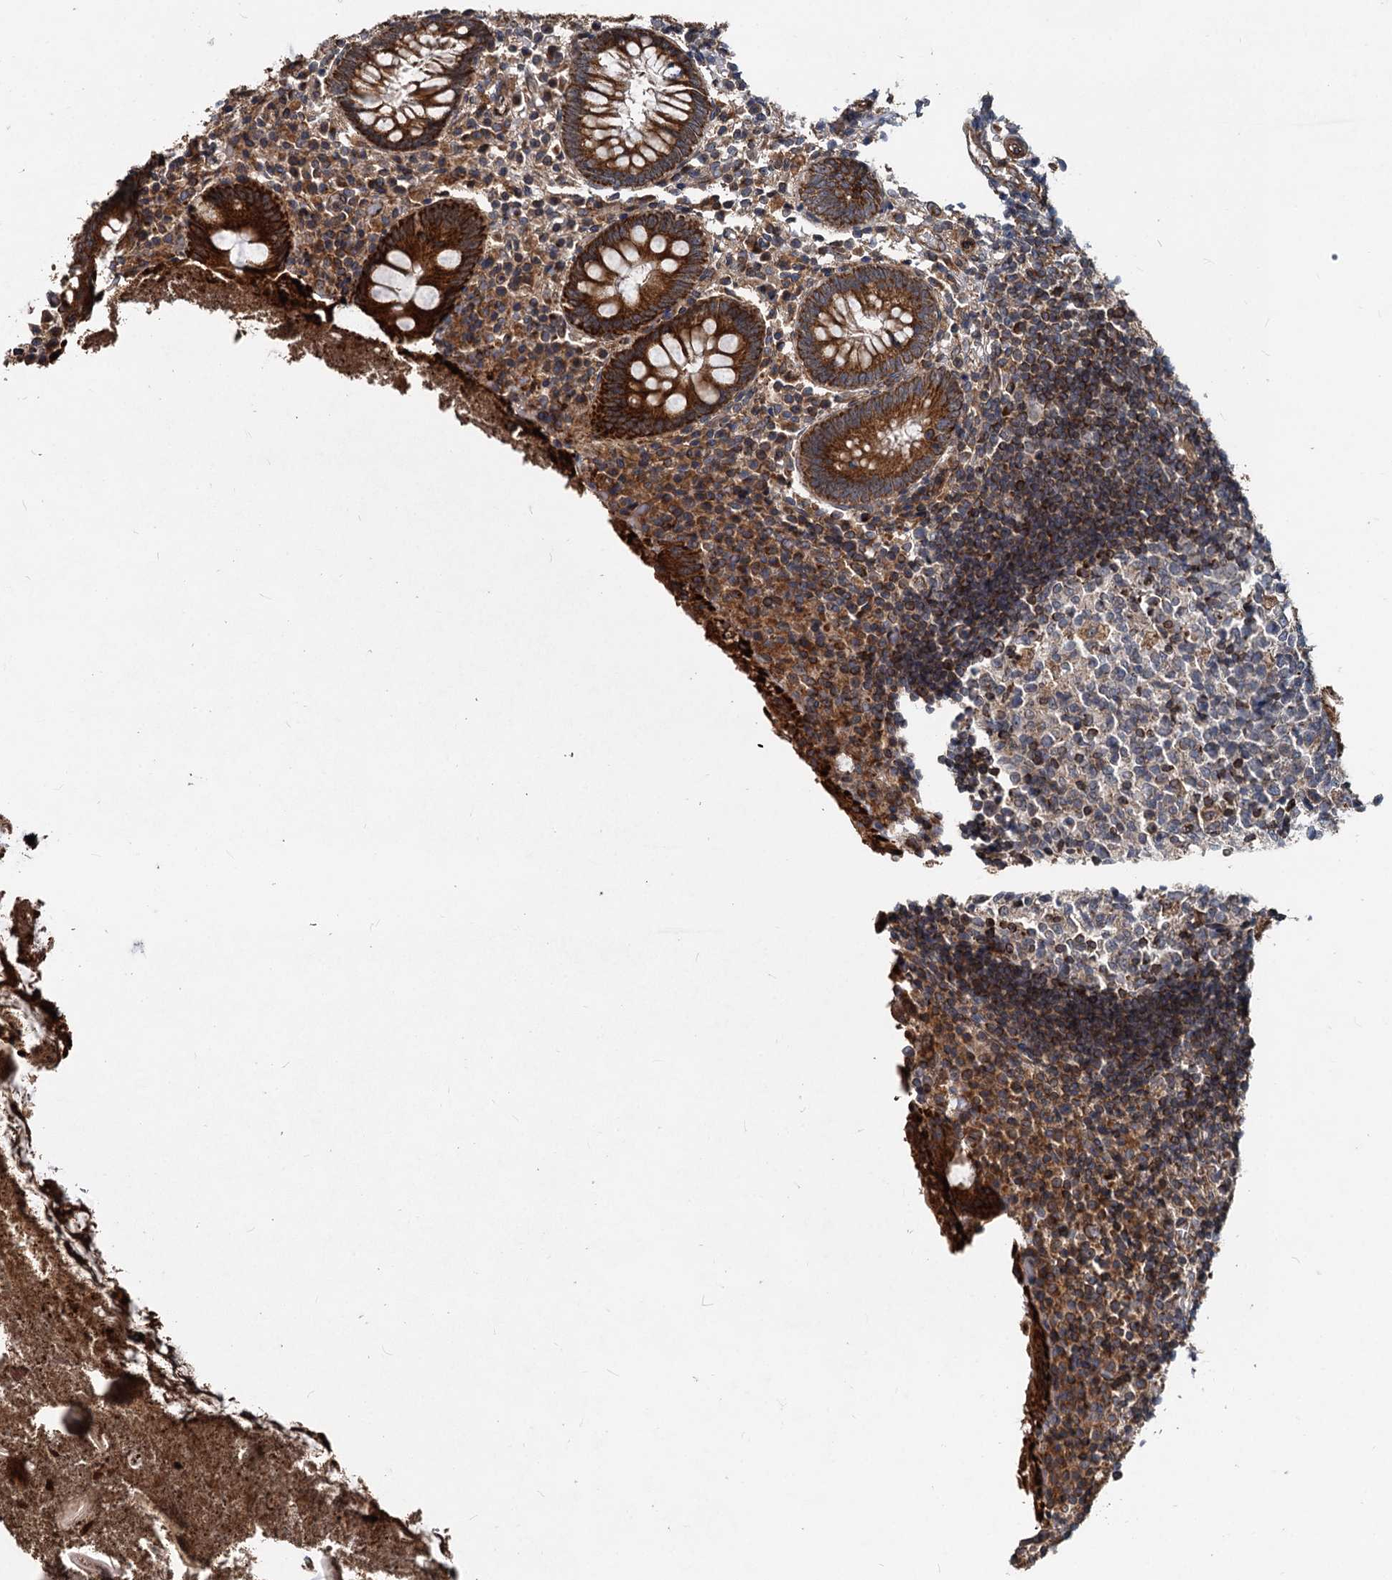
{"staining": {"intensity": "strong", "quantity": ">75%", "location": "cytoplasmic/membranous"}, "tissue": "appendix", "cell_type": "Glandular cells", "image_type": "normal", "snomed": [{"axis": "morphology", "description": "Normal tissue, NOS"}, {"axis": "topography", "description": "Appendix"}], "caption": "Immunohistochemistry micrograph of benign appendix: appendix stained using immunohistochemistry shows high levels of strong protein expression localized specifically in the cytoplasmic/membranous of glandular cells, appearing as a cytoplasmic/membranous brown color.", "gene": "STIM1", "patient": {"sex": "female", "age": 17}}